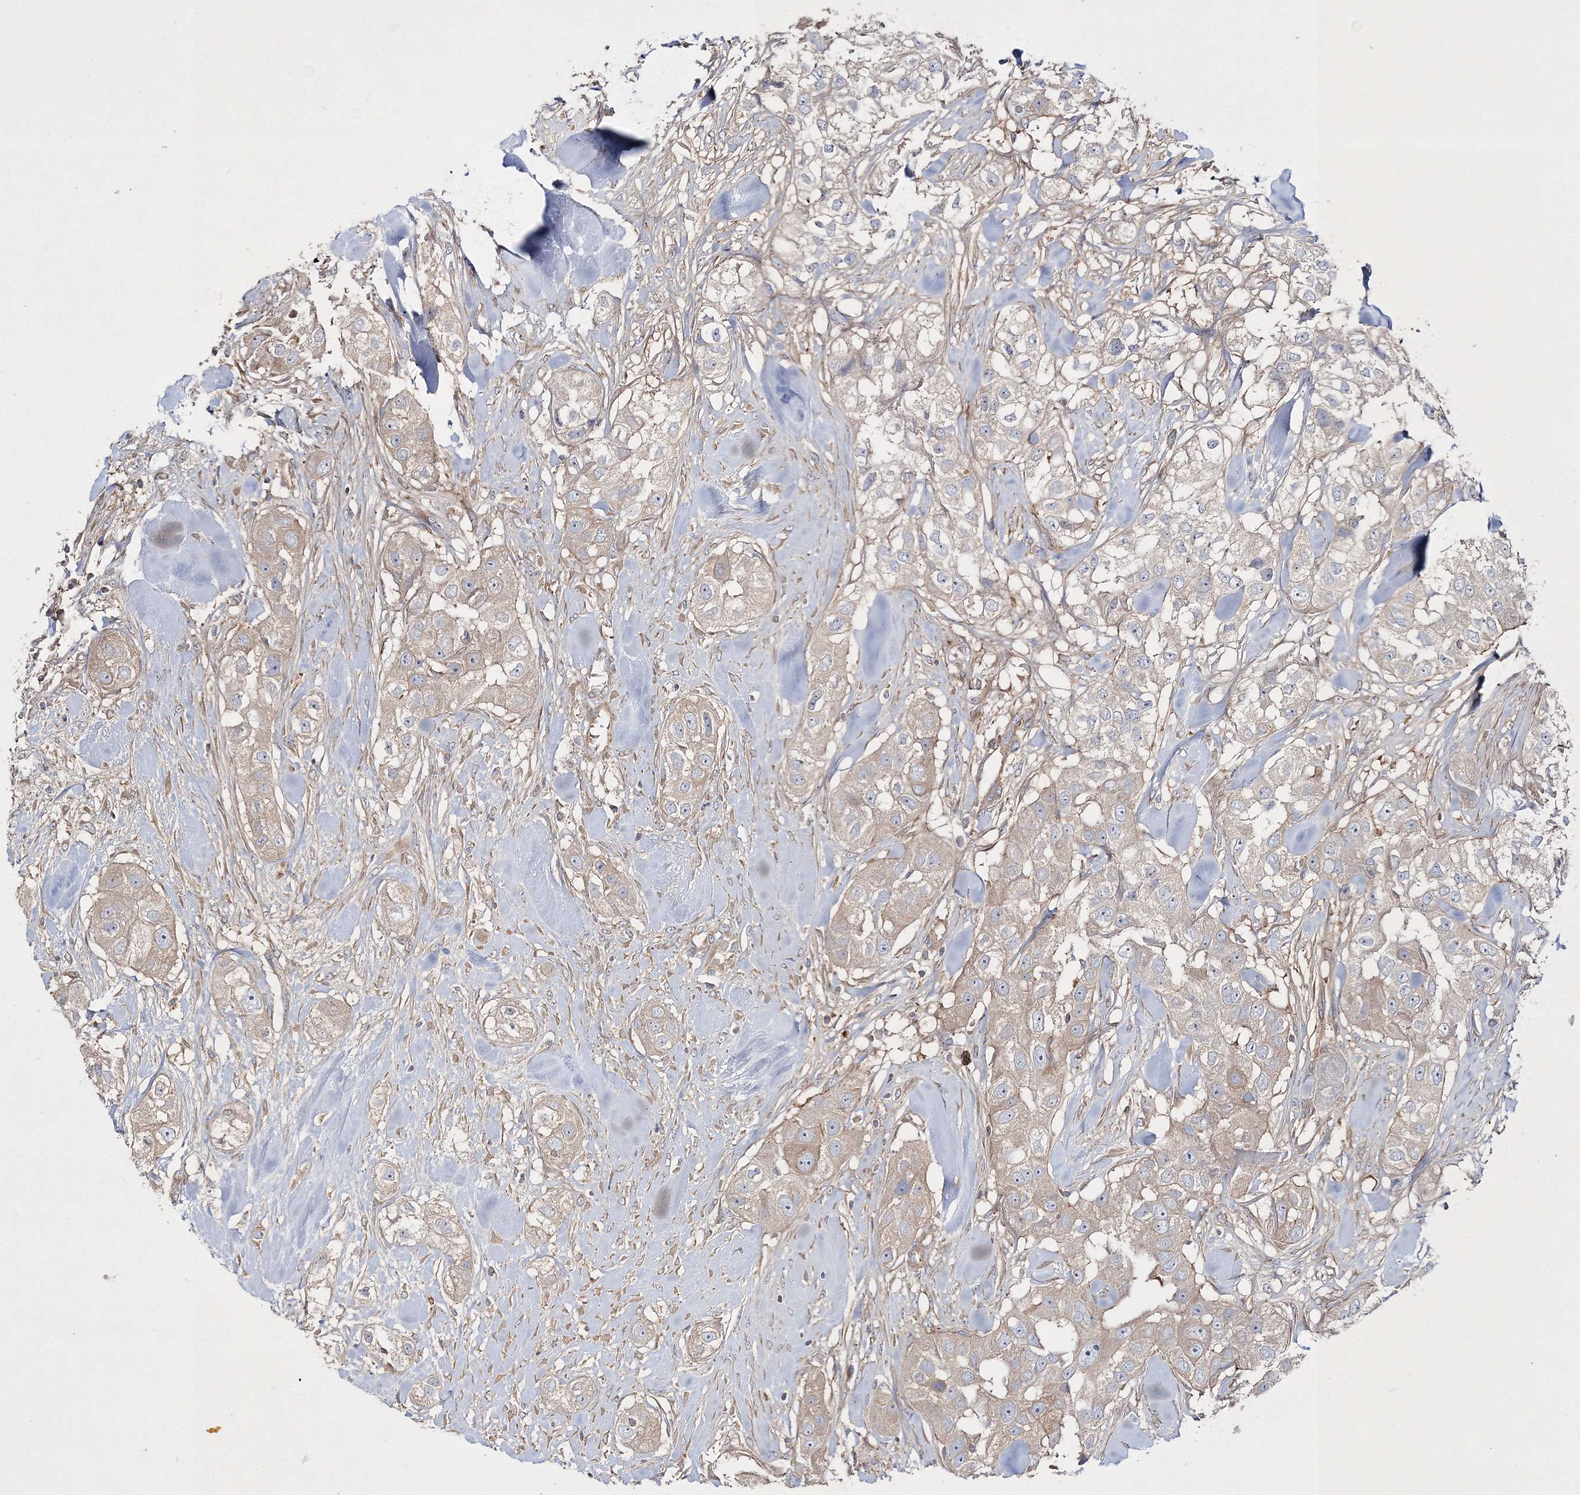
{"staining": {"intensity": "weak", "quantity": "25%-75%", "location": "cytoplasmic/membranous"}, "tissue": "head and neck cancer", "cell_type": "Tumor cells", "image_type": "cancer", "snomed": [{"axis": "morphology", "description": "Normal tissue, NOS"}, {"axis": "morphology", "description": "Squamous cell carcinoma, NOS"}, {"axis": "topography", "description": "Skeletal muscle"}, {"axis": "topography", "description": "Head-Neck"}], "caption": "Tumor cells display weak cytoplasmic/membranous expression in about 25%-75% of cells in head and neck cancer (squamous cell carcinoma).", "gene": "ZSWIM6", "patient": {"sex": "male", "age": 51}}